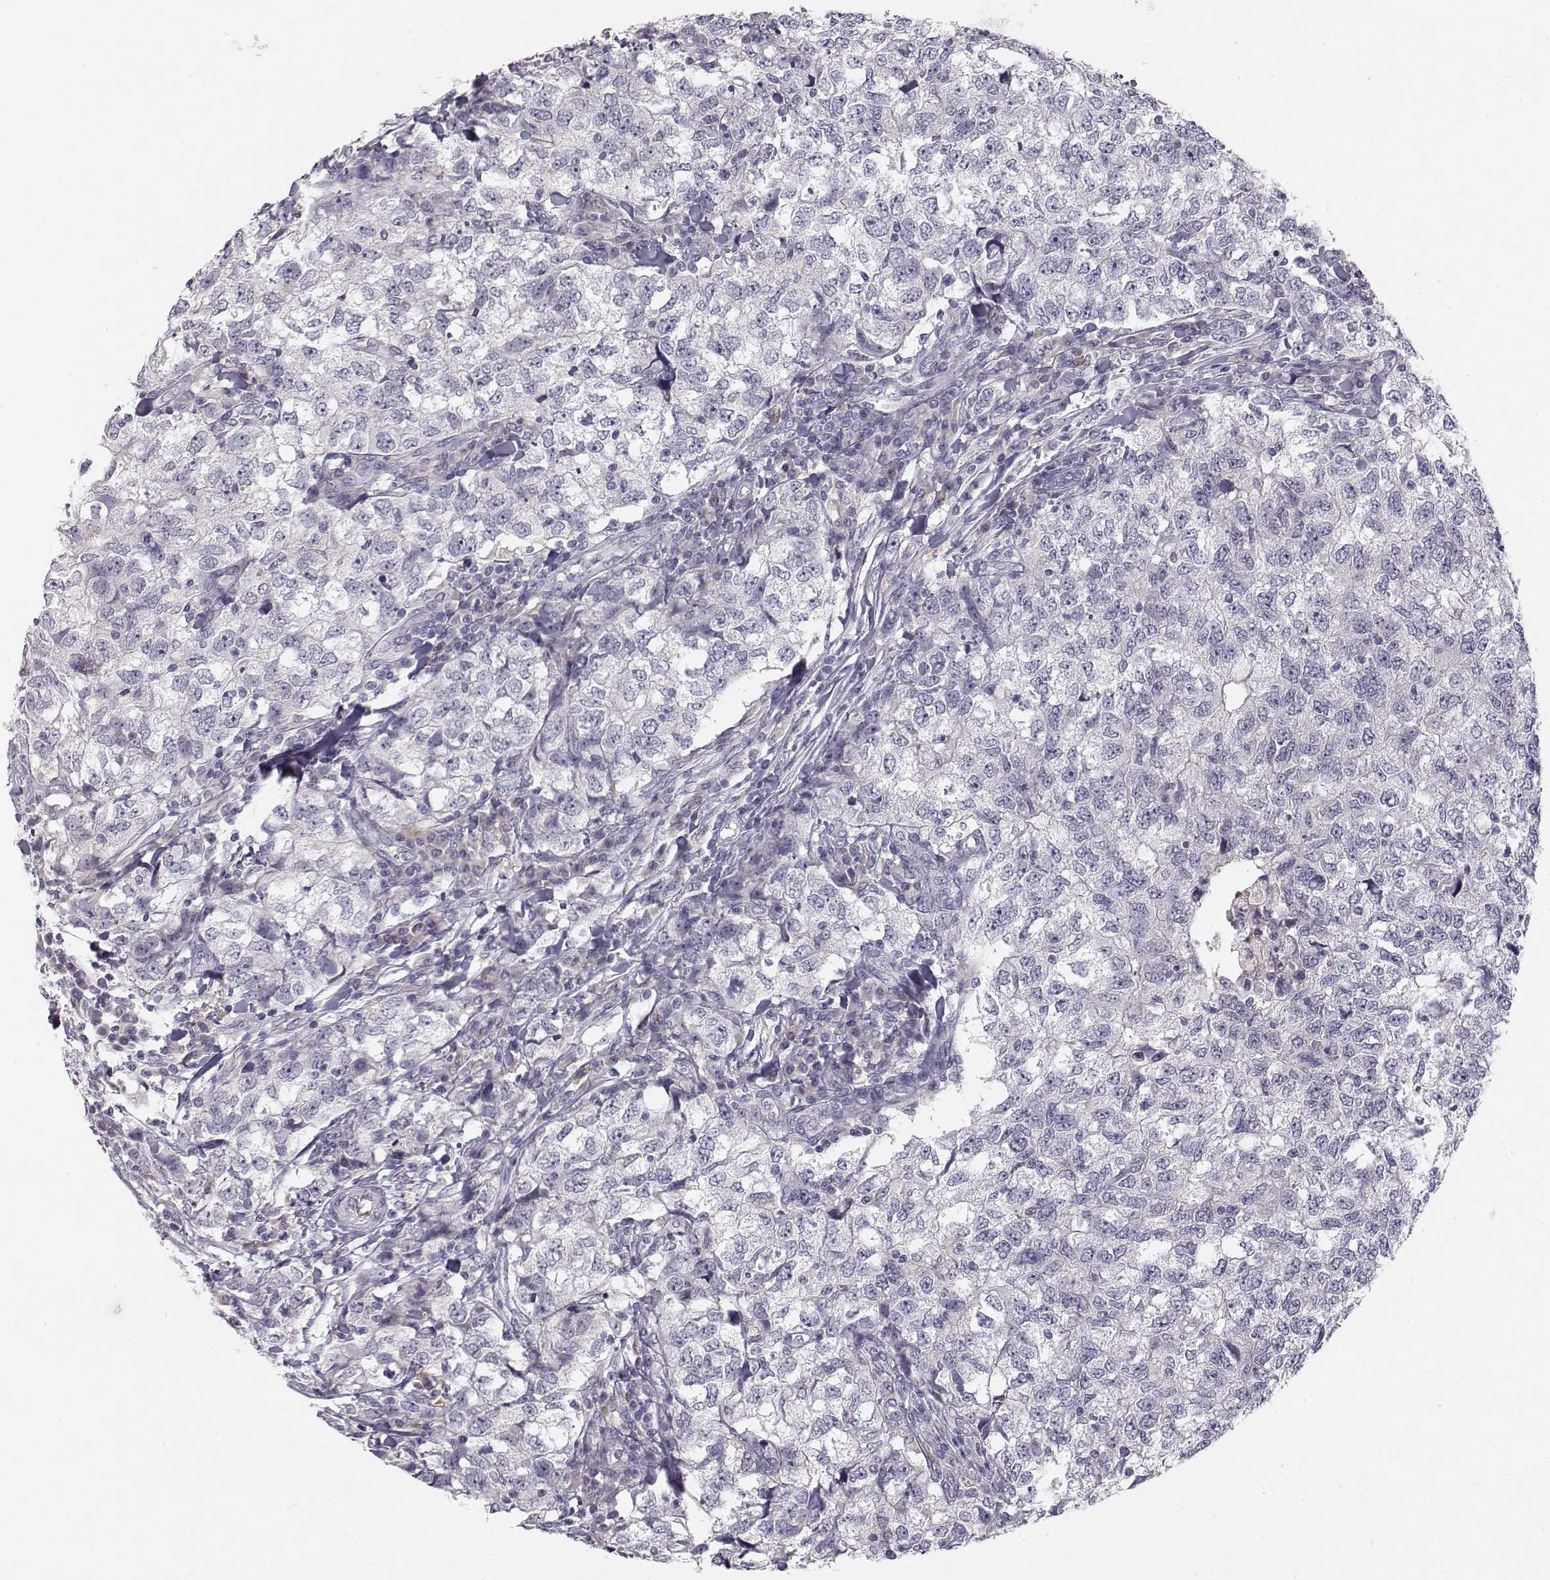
{"staining": {"intensity": "negative", "quantity": "none", "location": "none"}, "tissue": "breast cancer", "cell_type": "Tumor cells", "image_type": "cancer", "snomed": [{"axis": "morphology", "description": "Duct carcinoma"}, {"axis": "topography", "description": "Breast"}], "caption": "Protein analysis of breast intraductal carcinoma exhibits no significant positivity in tumor cells. Nuclei are stained in blue.", "gene": "ACSL6", "patient": {"sex": "female", "age": 30}}